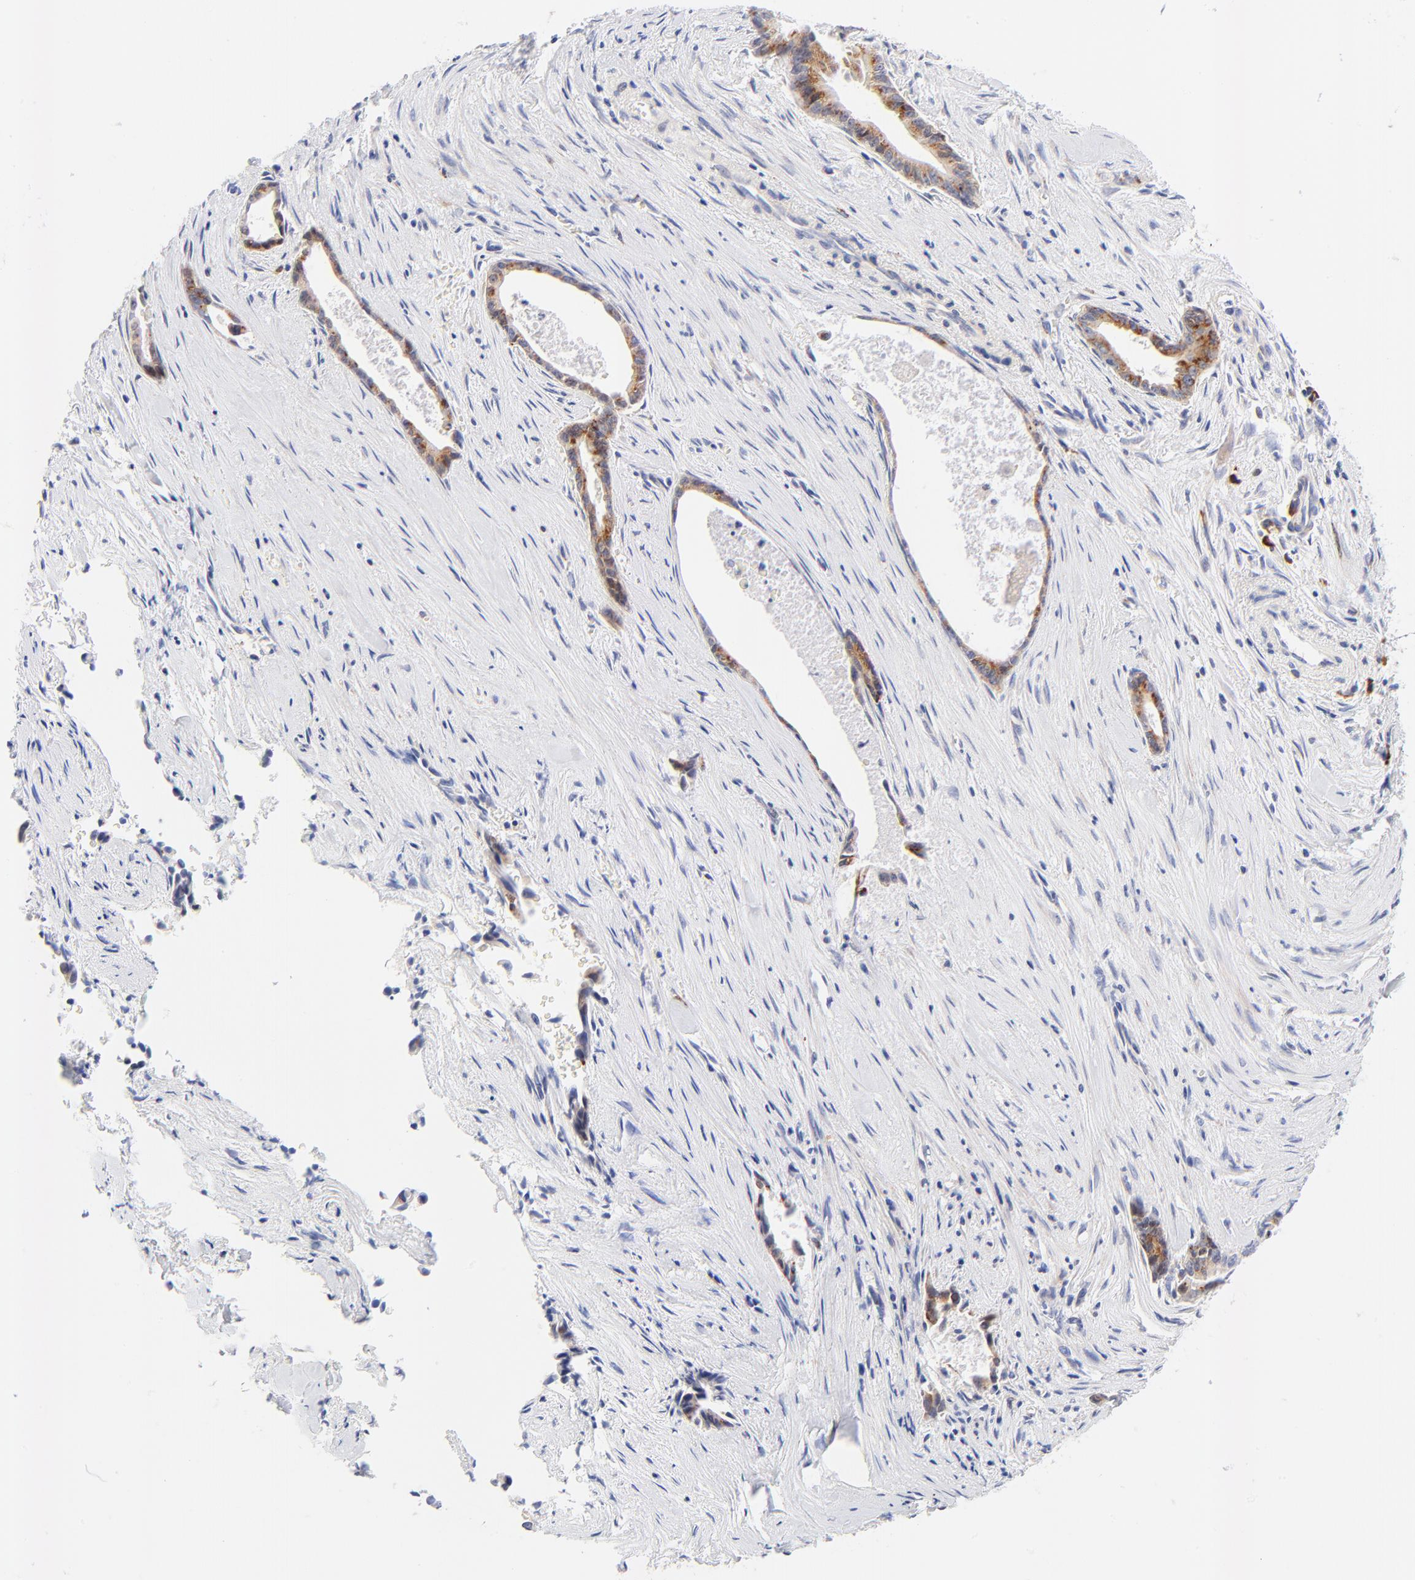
{"staining": {"intensity": "moderate", "quantity": ">75%", "location": "cytoplasmic/membranous"}, "tissue": "liver cancer", "cell_type": "Tumor cells", "image_type": "cancer", "snomed": [{"axis": "morphology", "description": "Cholangiocarcinoma"}, {"axis": "topography", "description": "Liver"}], "caption": "Protein positivity by immunohistochemistry (IHC) displays moderate cytoplasmic/membranous staining in about >75% of tumor cells in liver cancer.", "gene": "AFF2", "patient": {"sex": "female", "age": 55}}